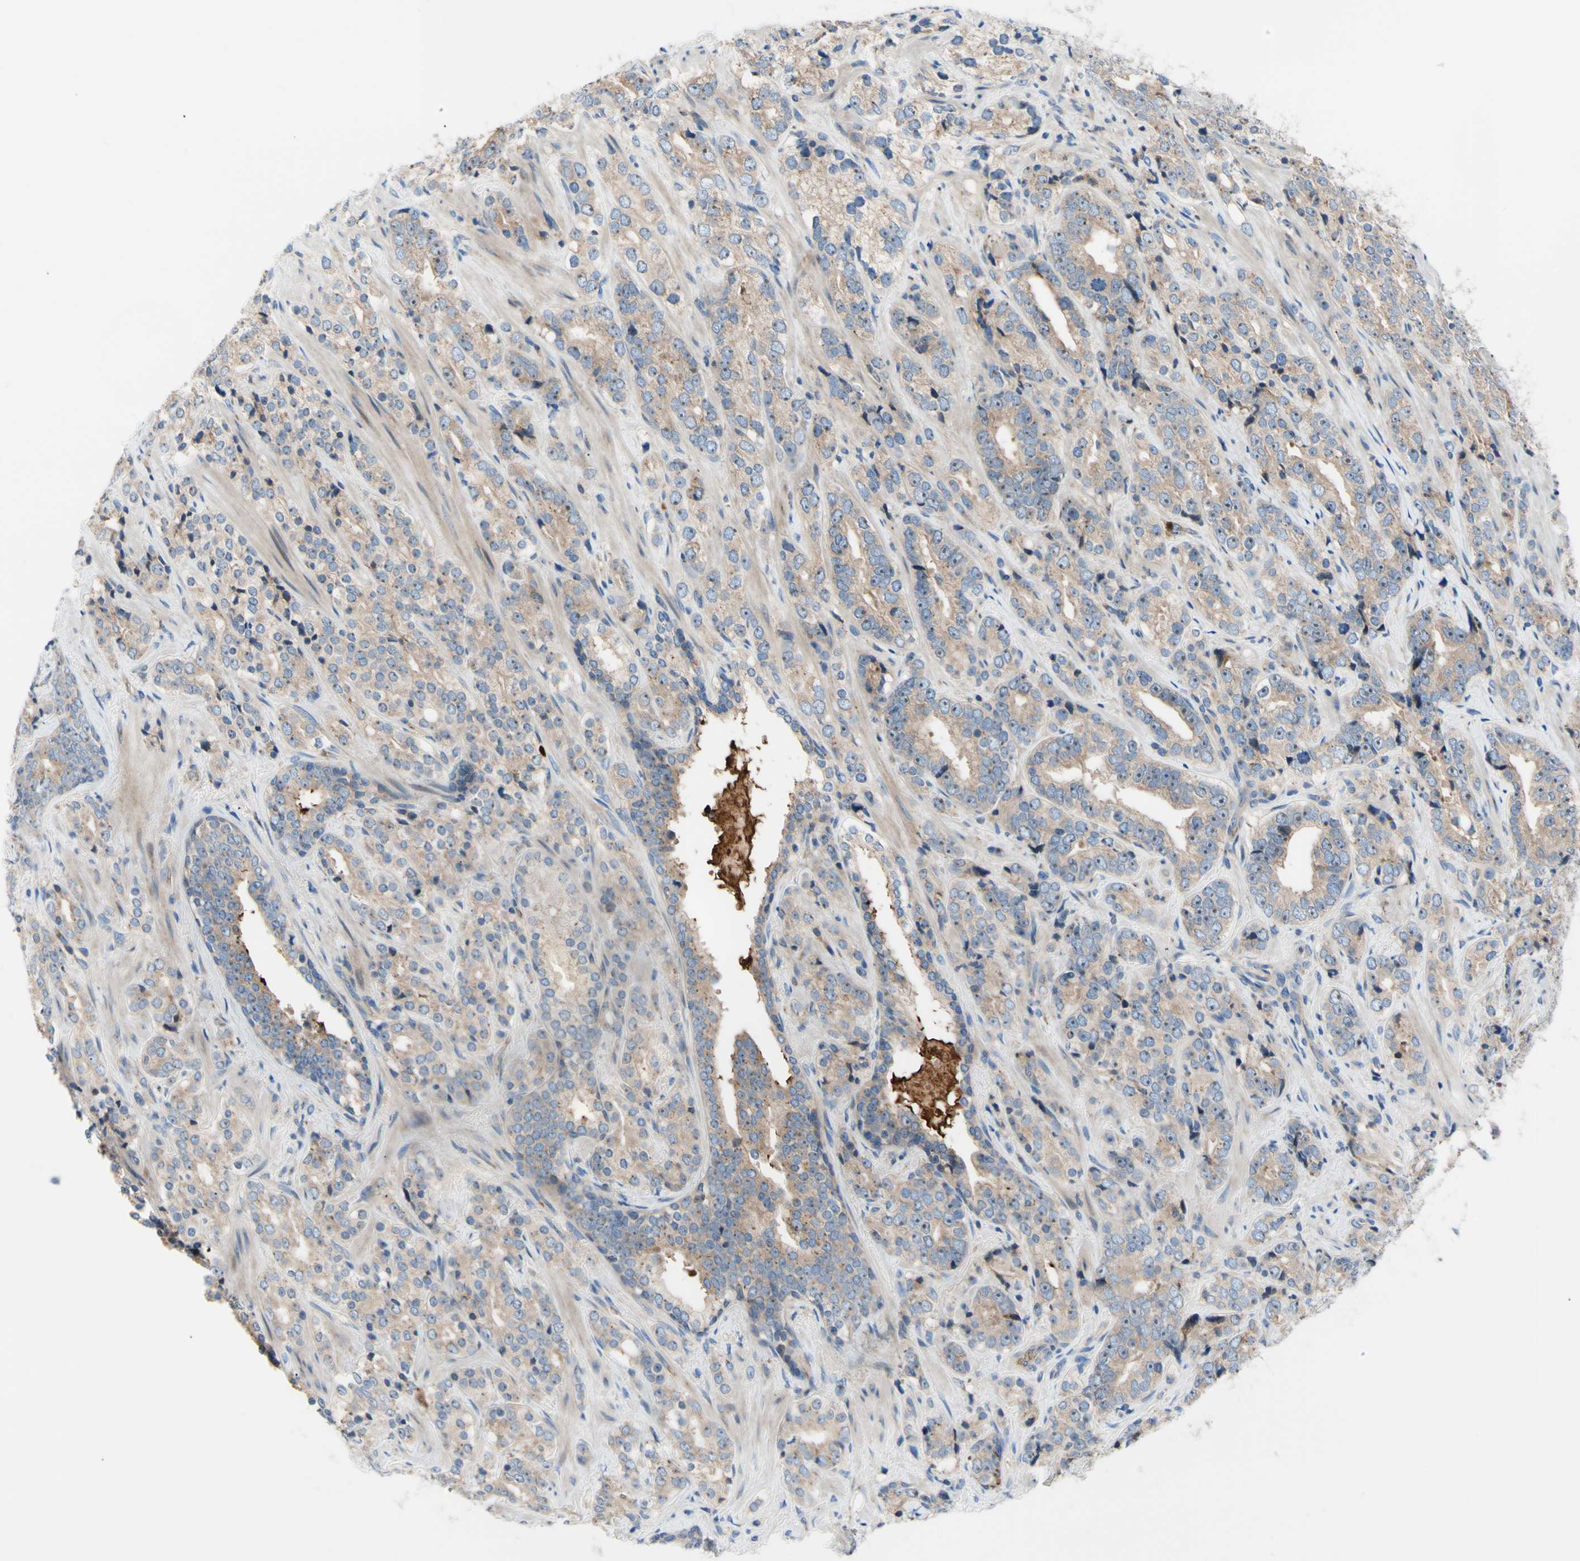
{"staining": {"intensity": "weak", "quantity": ">75%", "location": "cytoplasmic/membranous,nuclear"}, "tissue": "prostate cancer", "cell_type": "Tumor cells", "image_type": "cancer", "snomed": [{"axis": "morphology", "description": "Adenocarcinoma, High grade"}, {"axis": "topography", "description": "Prostate"}], "caption": "Human adenocarcinoma (high-grade) (prostate) stained with a protein marker exhibits weak staining in tumor cells.", "gene": "USP9X", "patient": {"sex": "male", "age": 71}}